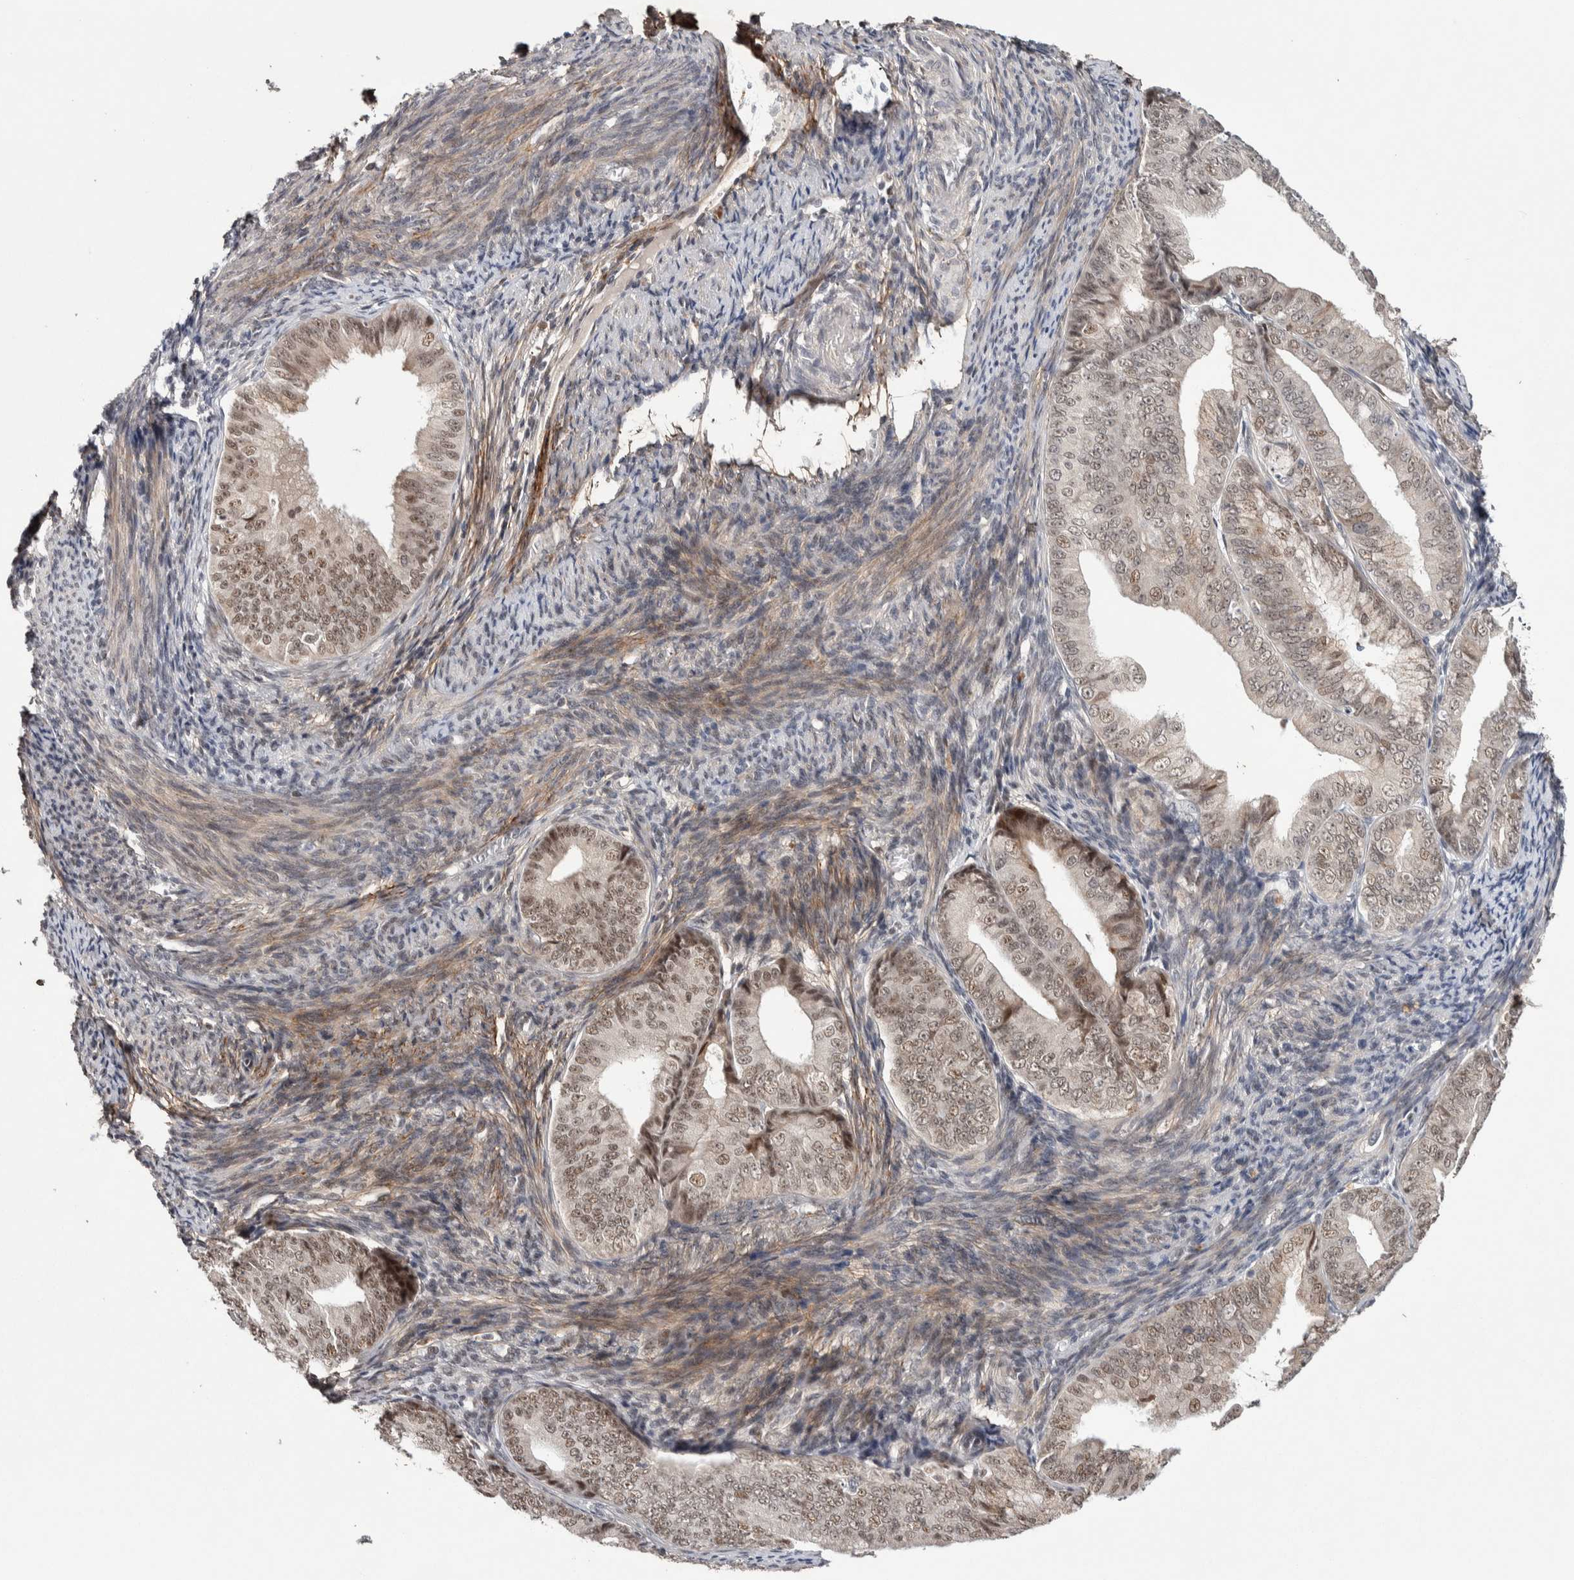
{"staining": {"intensity": "weak", "quantity": "25%-75%", "location": "nuclear"}, "tissue": "endometrial cancer", "cell_type": "Tumor cells", "image_type": "cancer", "snomed": [{"axis": "morphology", "description": "Adenocarcinoma, NOS"}, {"axis": "topography", "description": "Endometrium"}], "caption": "The micrograph reveals a brown stain indicating the presence of a protein in the nuclear of tumor cells in endometrial cancer (adenocarcinoma). The protein is stained brown, and the nuclei are stained in blue (DAB IHC with brightfield microscopy, high magnification).", "gene": "ASPN", "patient": {"sex": "female", "age": 63}}